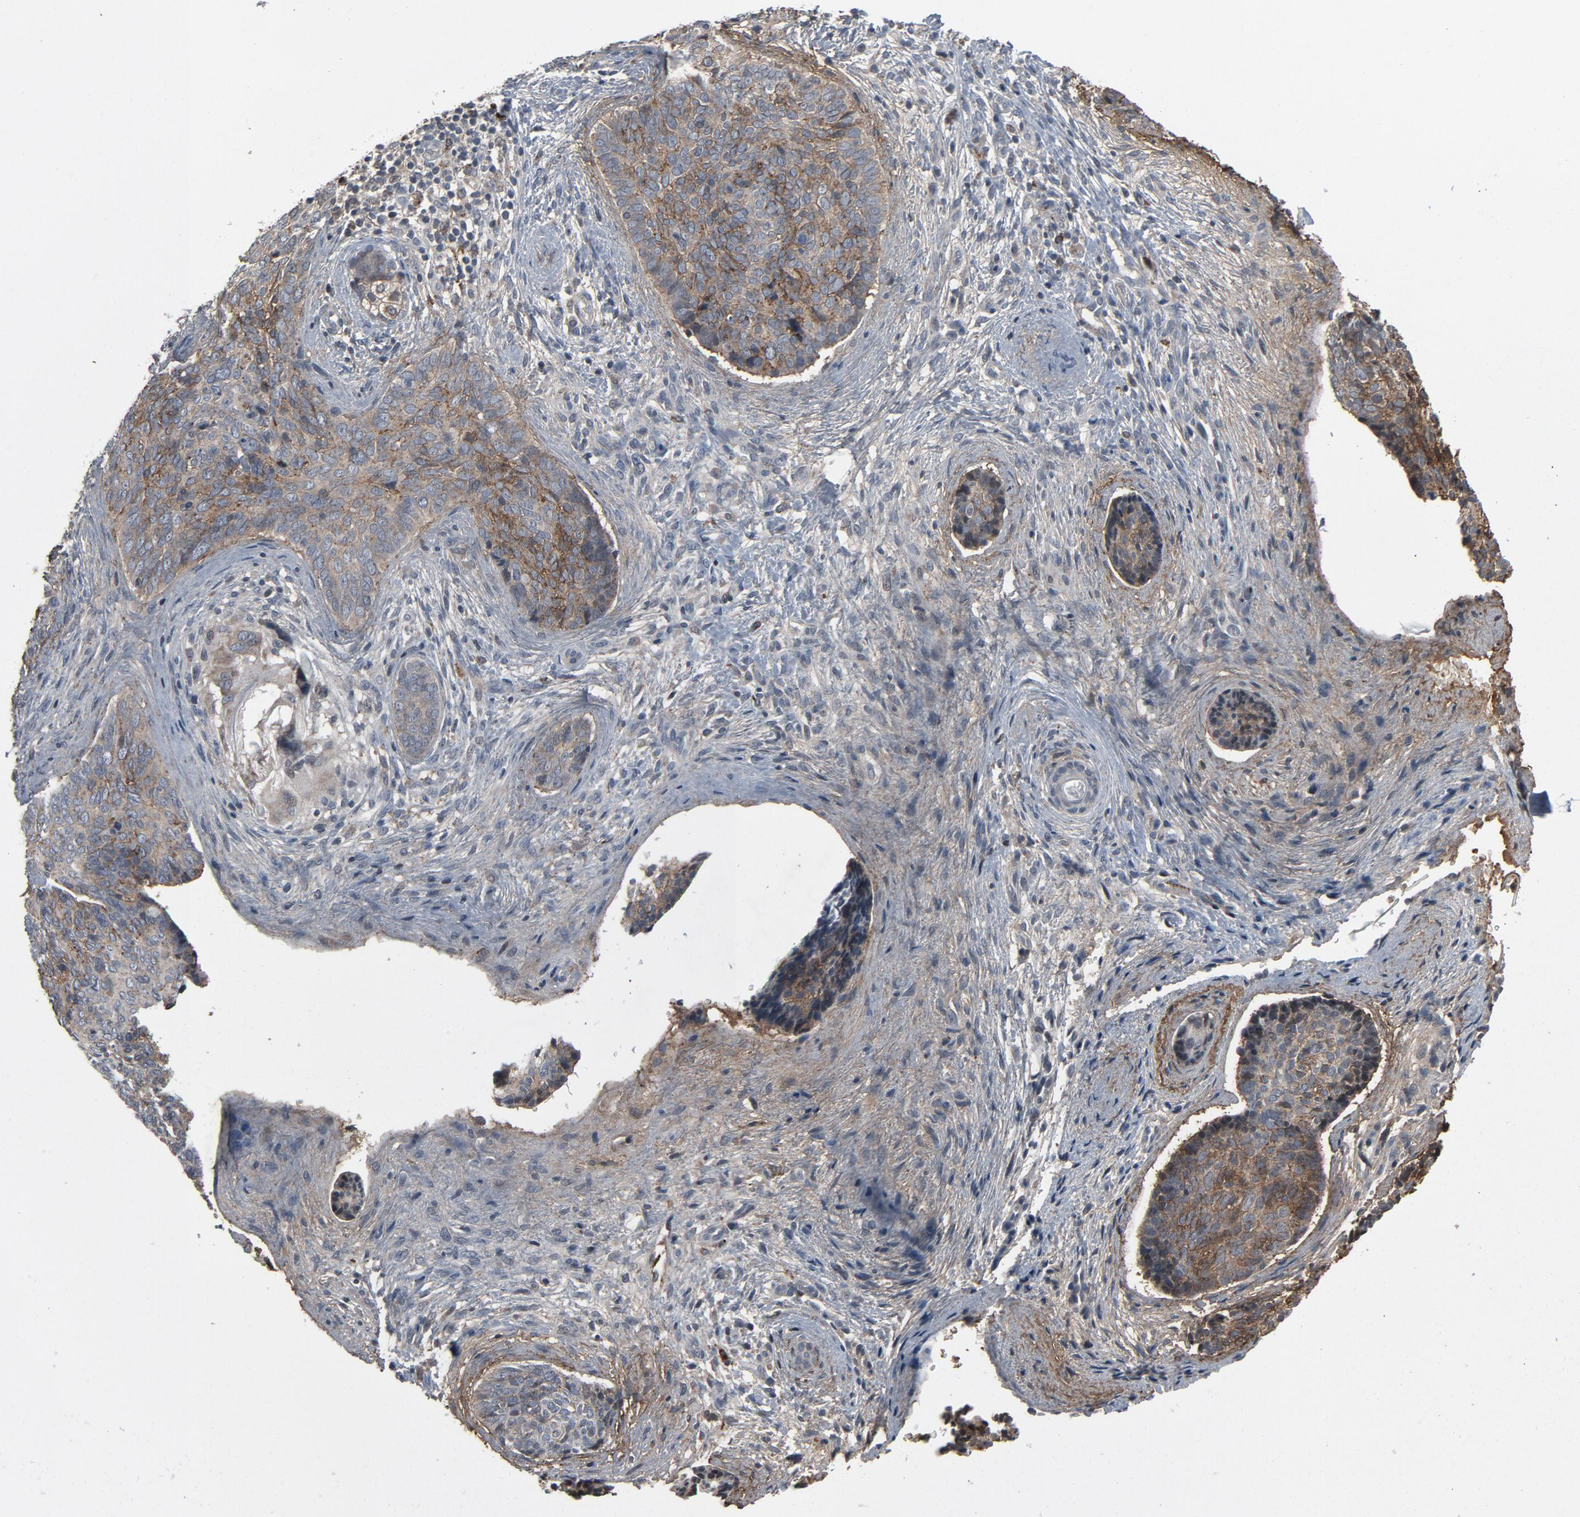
{"staining": {"intensity": "weak", "quantity": "<25%", "location": "cytoplasmic/membranous"}, "tissue": "skin cancer", "cell_type": "Tumor cells", "image_type": "cancer", "snomed": [{"axis": "morphology", "description": "Normal tissue, NOS"}, {"axis": "morphology", "description": "Basal cell carcinoma"}, {"axis": "topography", "description": "Skin"}], "caption": "This micrograph is of basal cell carcinoma (skin) stained with immunohistochemistry (IHC) to label a protein in brown with the nuclei are counter-stained blue. There is no expression in tumor cells.", "gene": "PDZD4", "patient": {"sex": "female", "age": 57}}